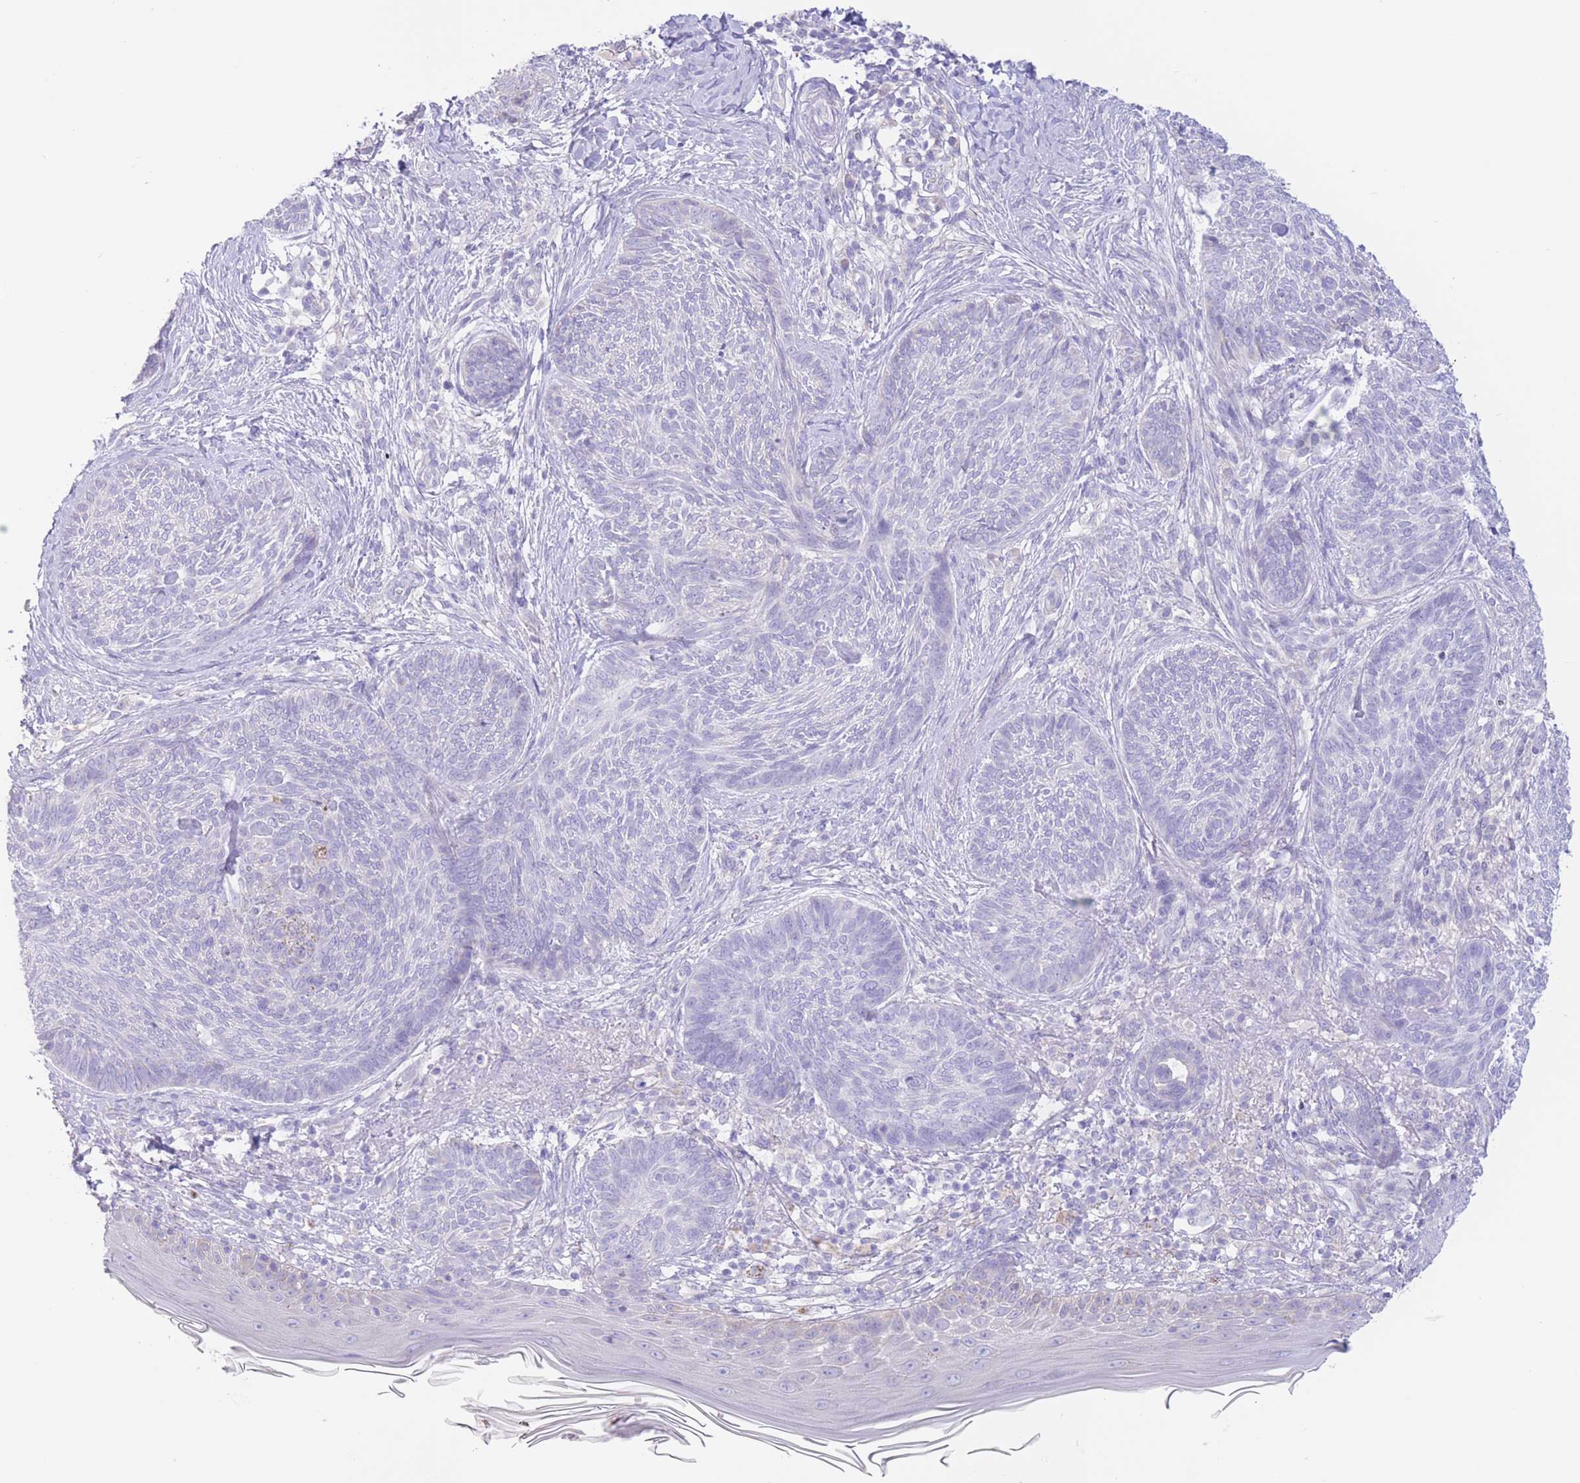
{"staining": {"intensity": "negative", "quantity": "none", "location": "none"}, "tissue": "skin cancer", "cell_type": "Tumor cells", "image_type": "cancer", "snomed": [{"axis": "morphology", "description": "Basal cell carcinoma"}, {"axis": "topography", "description": "Skin"}], "caption": "Immunohistochemistry (IHC) of human skin basal cell carcinoma demonstrates no expression in tumor cells. (DAB (3,3'-diaminobenzidine) IHC, high magnification).", "gene": "FAH", "patient": {"sex": "male", "age": 73}}